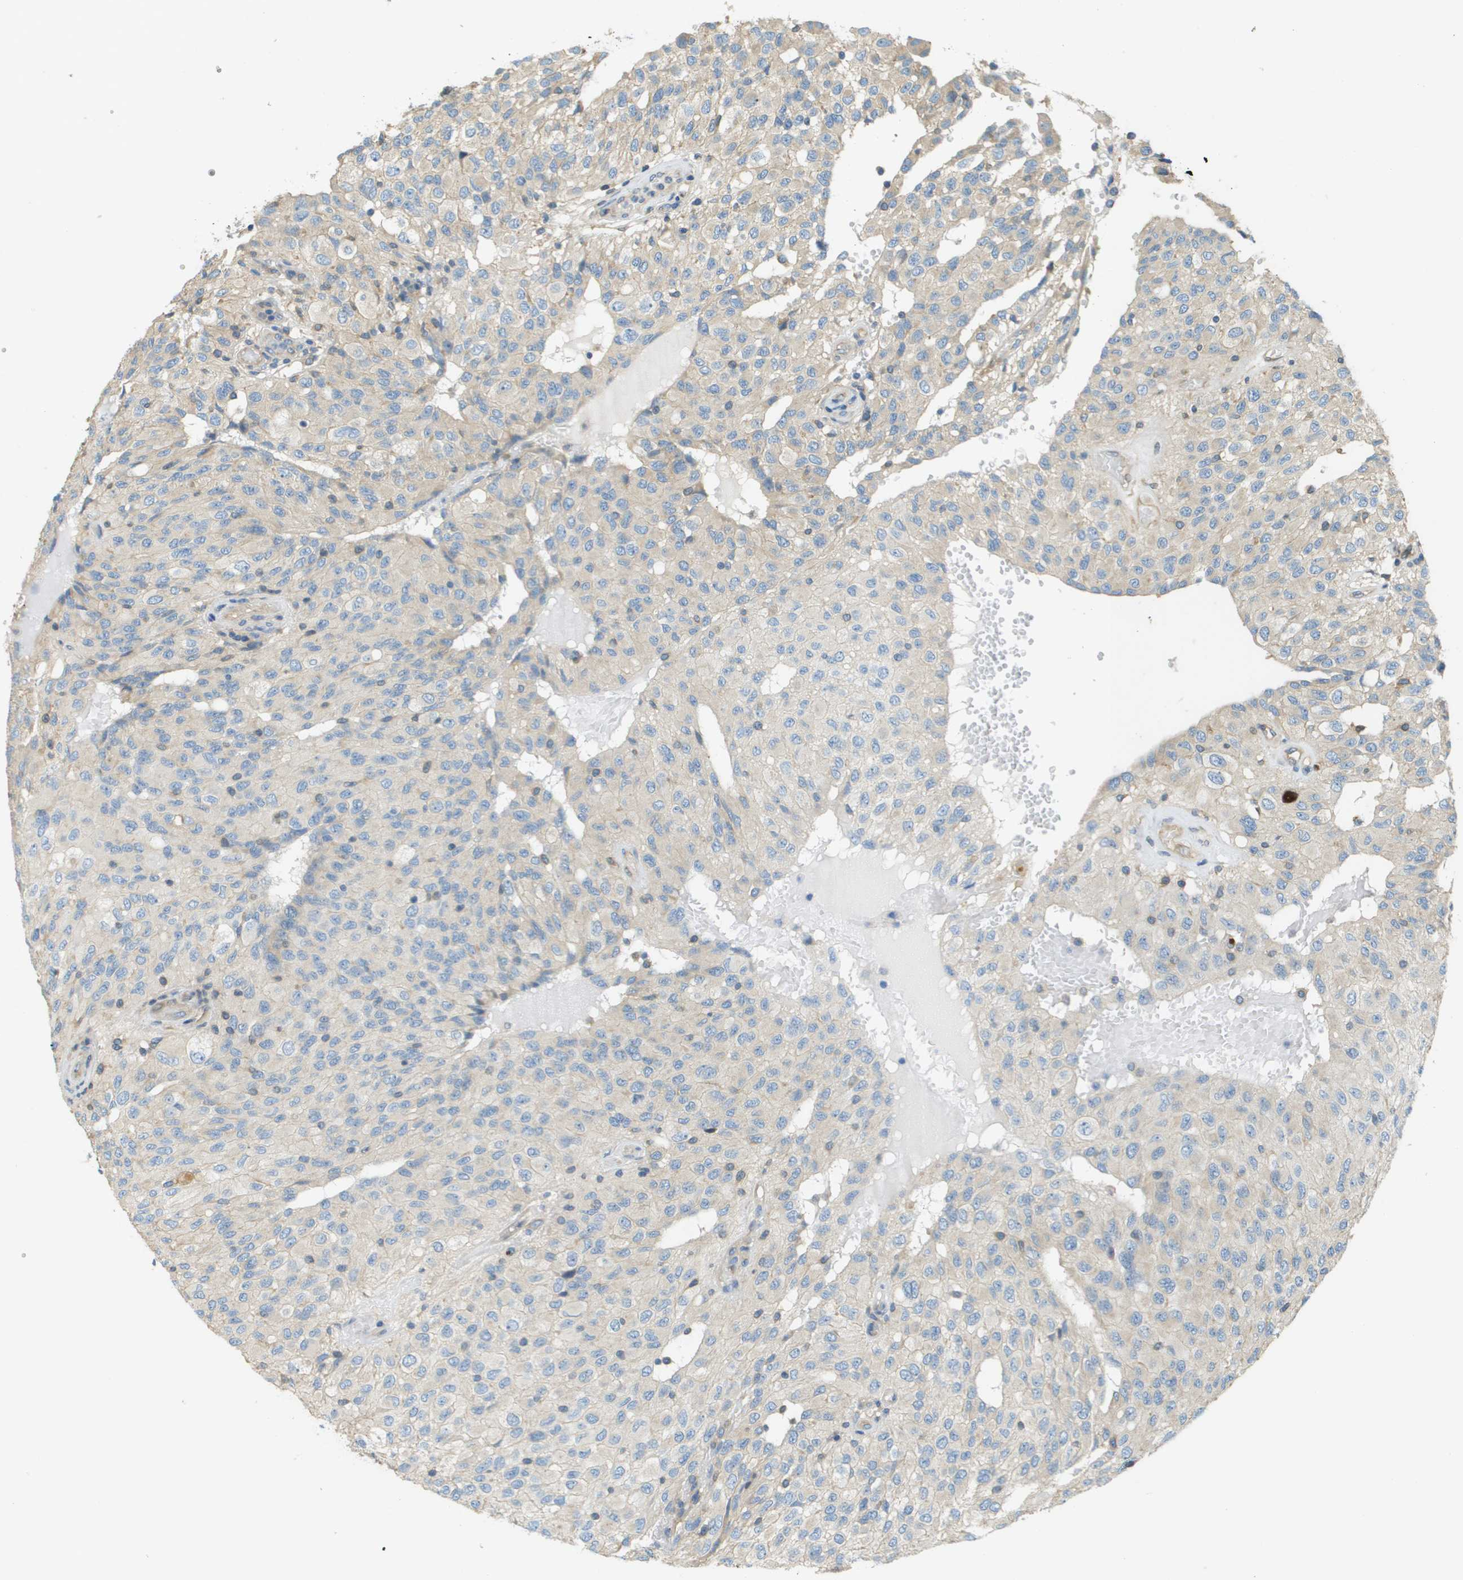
{"staining": {"intensity": "weak", "quantity": "<25%", "location": "cytoplasmic/membranous"}, "tissue": "glioma", "cell_type": "Tumor cells", "image_type": "cancer", "snomed": [{"axis": "morphology", "description": "Glioma, malignant, High grade"}, {"axis": "topography", "description": "Brain"}], "caption": "Photomicrograph shows no significant protein expression in tumor cells of glioma.", "gene": "DNAJB11", "patient": {"sex": "male", "age": 32}}